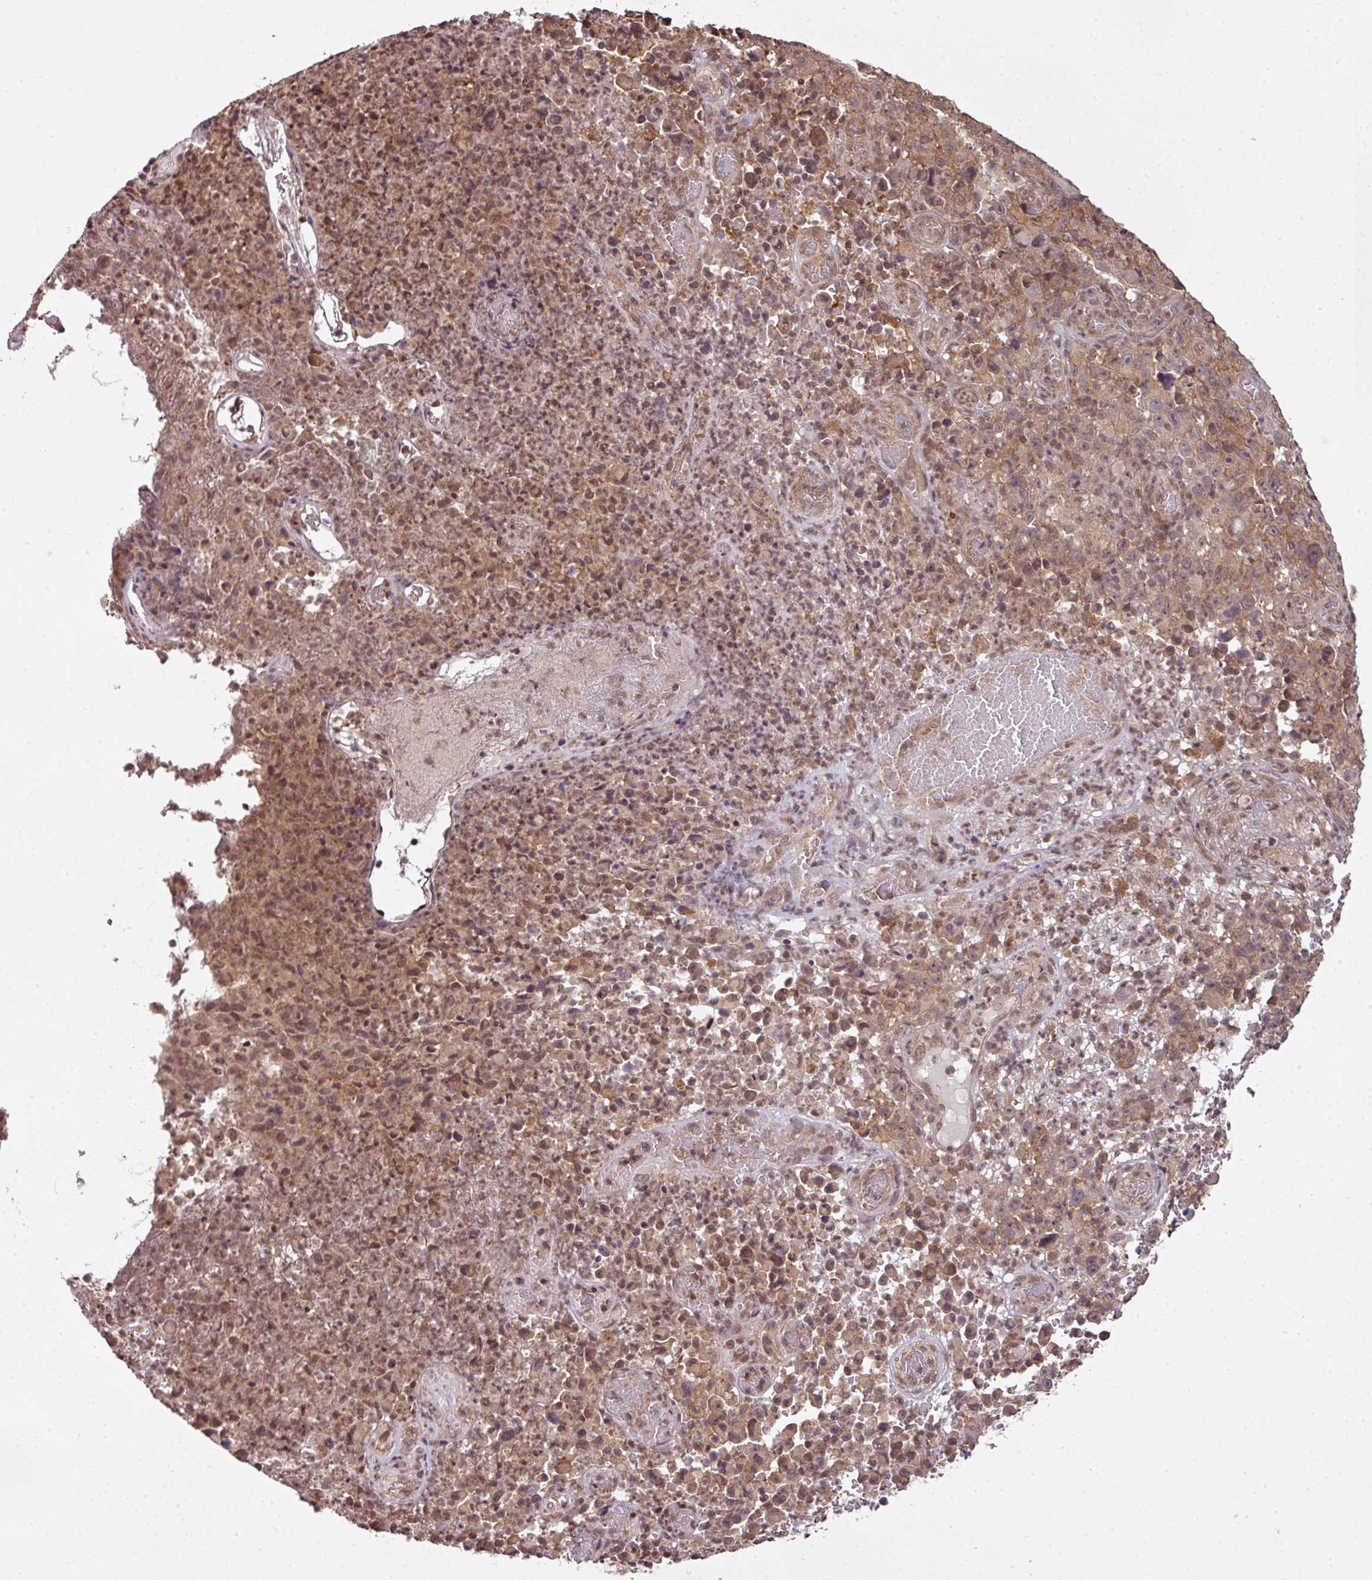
{"staining": {"intensity": "moderate", "quantity": ">75%", "location": "cytoplasmic/membranous,nuclear"}, "tissue": "melanoma", "cell_type": "Tumor cells", "image_type": "cancer", "snomed": [{"axis": "morphology", "description": "Malignant melanoma, NOS"}, {"axis": "topography", "description": "Skin"}], "caption": "Immunohistochemistry (IHC) histopathology image of neoplastic tissue: human melanoma stained using IHC exhibits medium levels of moderate protein expression localized specifically in the cytoplasmic/membranous and nuclear of tumor cells, appearing as a cytoplasmic/membranous and nuclear brown color.", "gene": "ANKRD18A", "patient": {"sex": "female", "age": 82}}